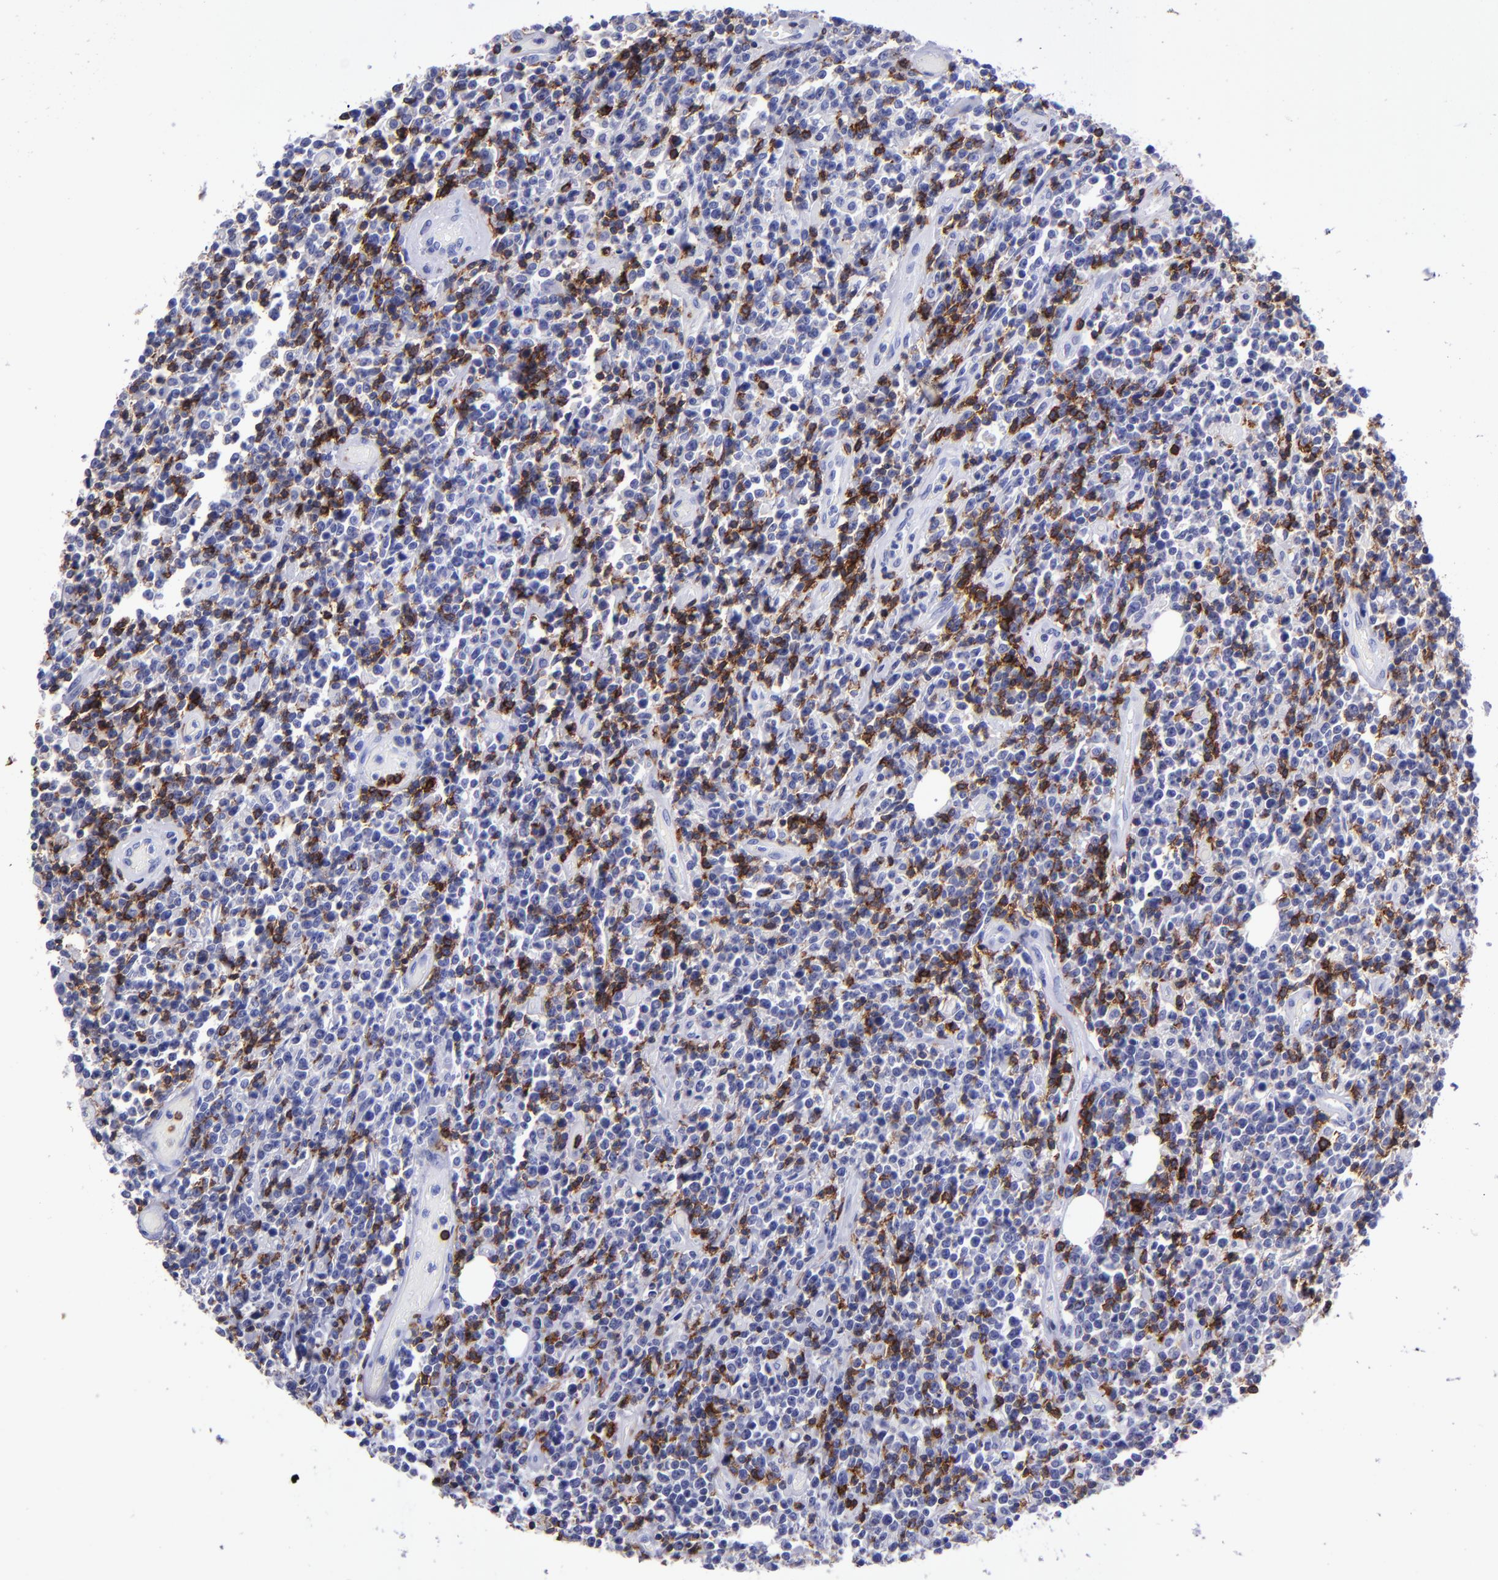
{"staining": {"intensity": "moderate", "quantity": "<25%", "location": "cytoplasmic/membranous"}, "tissue": "lymphoma", "cell_type": "Tumor cells", "image_type": "cancer", "snomed": [{"axis": "morphology", "description": "Malignant lymphoma, non-Hodgkin's type, High grade"}, {"axis": "topography", "description": "Colon"}], "caption": "Malignant lymphoma, non-Hodgkin's type (high-grade) stained with a protein marker exhibits moderate staining in tumor cells.", "gene": "CD6", "patient": {"sex": "male", "age": 82}}